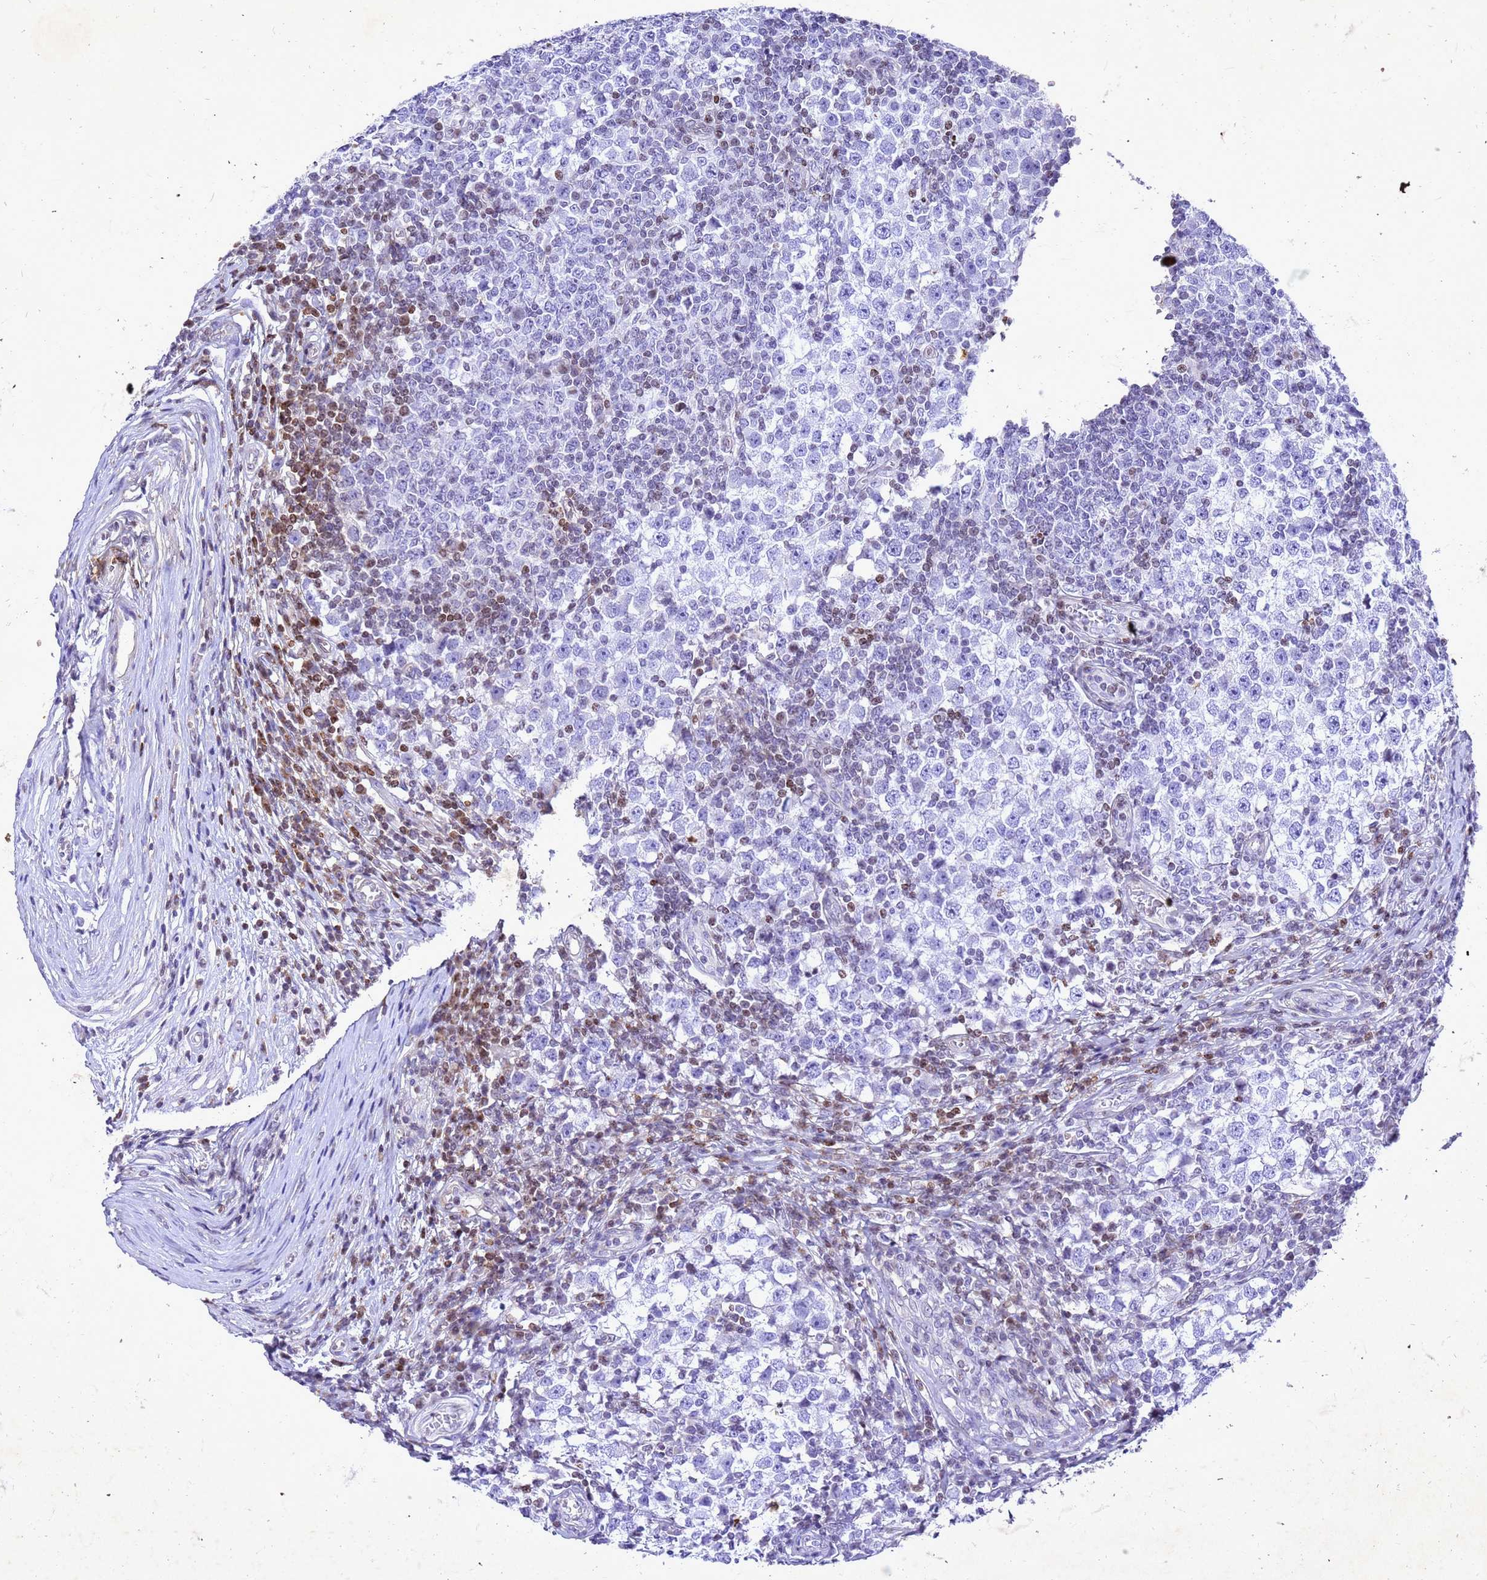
{"staining": {"intensity": "negative", "quantity": "none", "location": "none"}, "tissue": "testis cancer", "cell_type": "Tumor cells", "image_type": "cancer", "snomed": [{"axis": "morphology", "description": "Seminoma, NOS"}, {"axis": "topography", "description": "Testis"}], "caption": "High power microscopy micrograph of an IHC image of testis cancer (seminoma), revealing no significant staining in tumor cells.", "gene": "COPS9", "patient": {"sex": "male", "age": 65}}